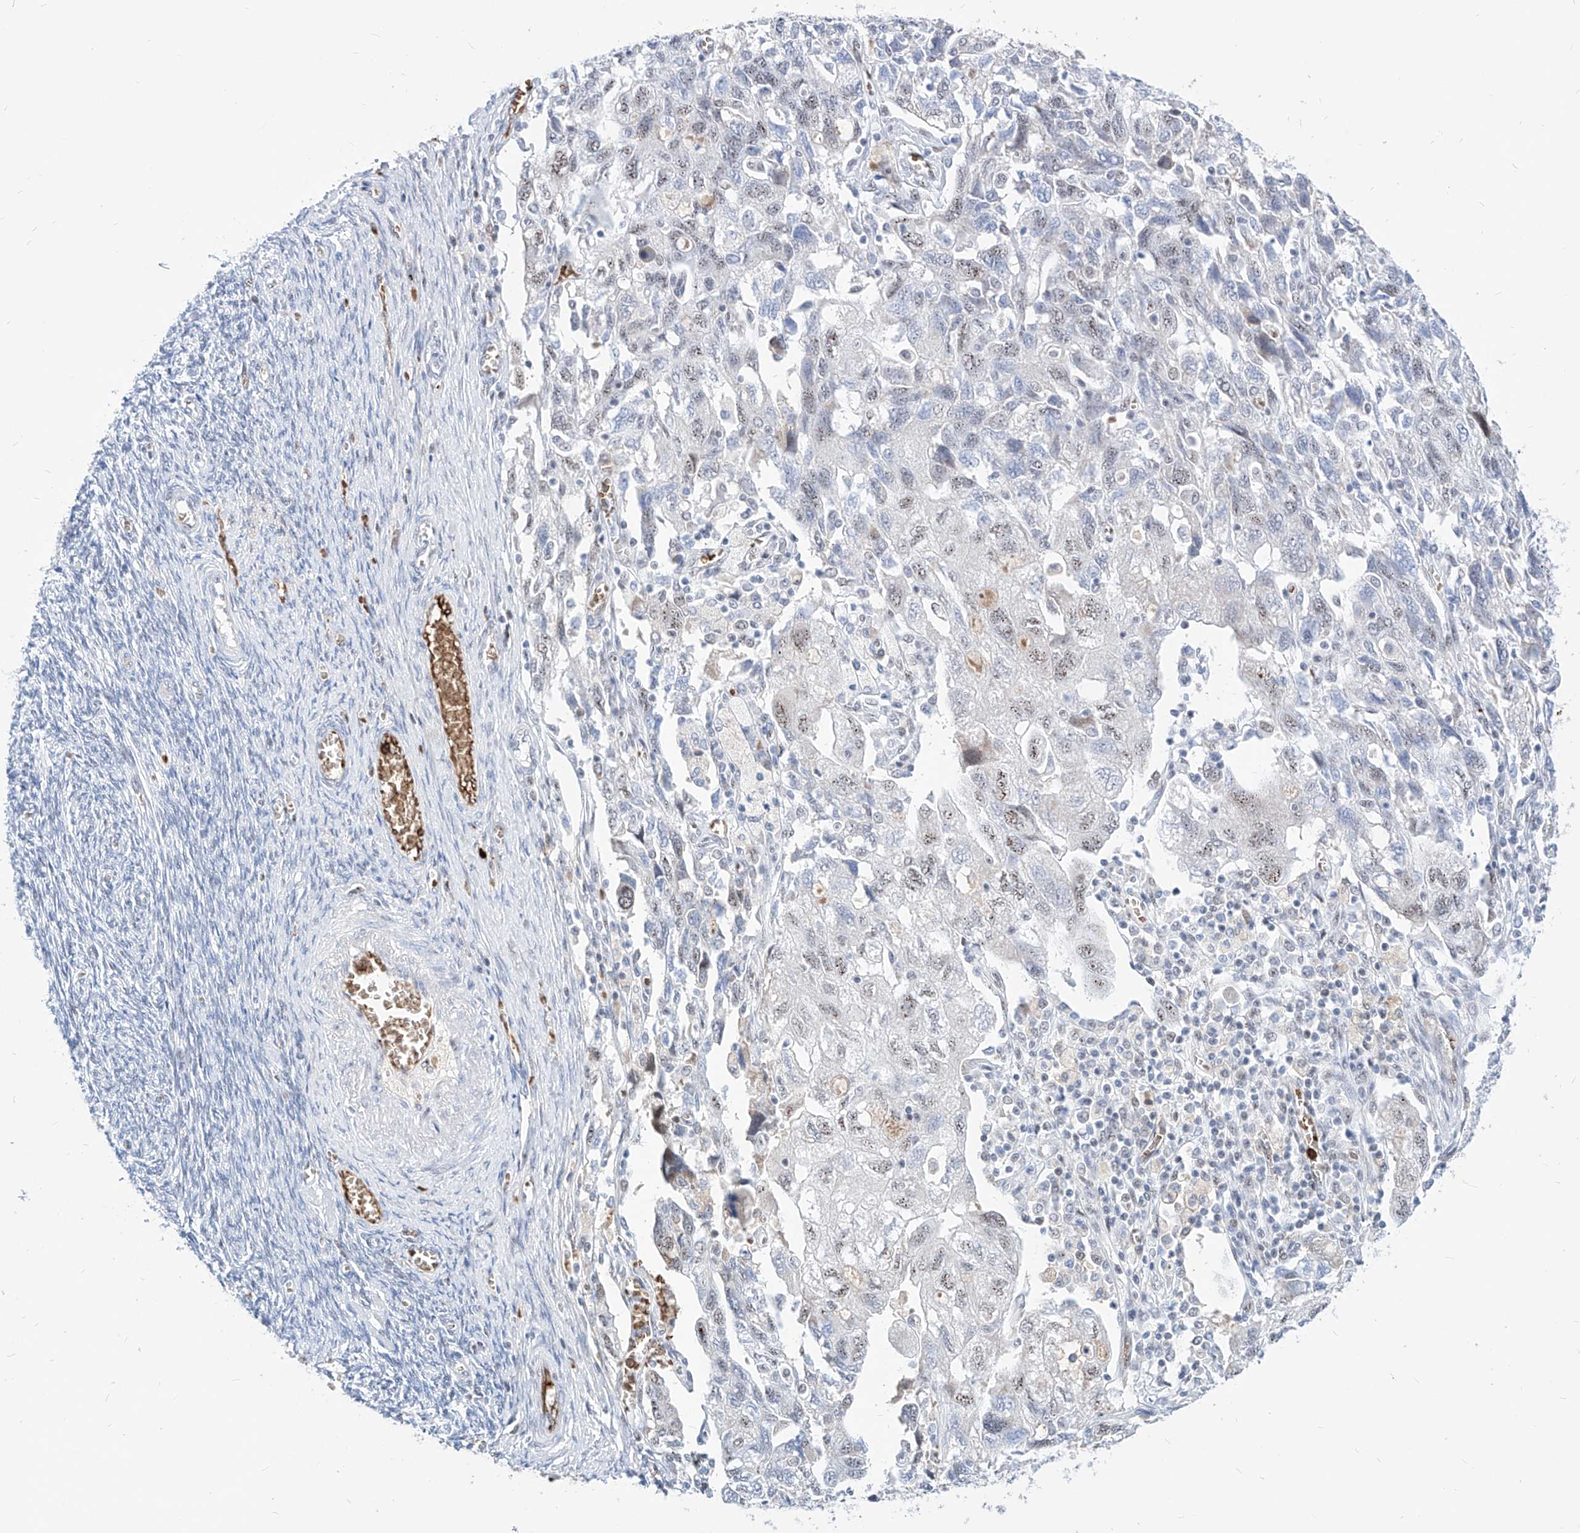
{"staining": {"intensity": "weak", "quantity": "25%-75%", "location": "nuclear"}, "tissue": "ovarian cancer", "cell_type": "Tumor cells", "image_type": "cancer", "snomed": [{"axis": "morphology", "description": "Carcinoma, NOS"}, {"axis": "morphology", "description": "Cystadenocarcinoma, serous, NOS"}, {"axis": "topography", "description": "Ovary"}], "caption": "Weak nuclear expression for a protein is seen in approximately 25%-75% of tumor cells of ovarian cancer (serous cystadenocarcinoma) using immunohistochemistry (IHC).", "gene": "ZFP42", "patient": {"sex": "female", "age": 69}}